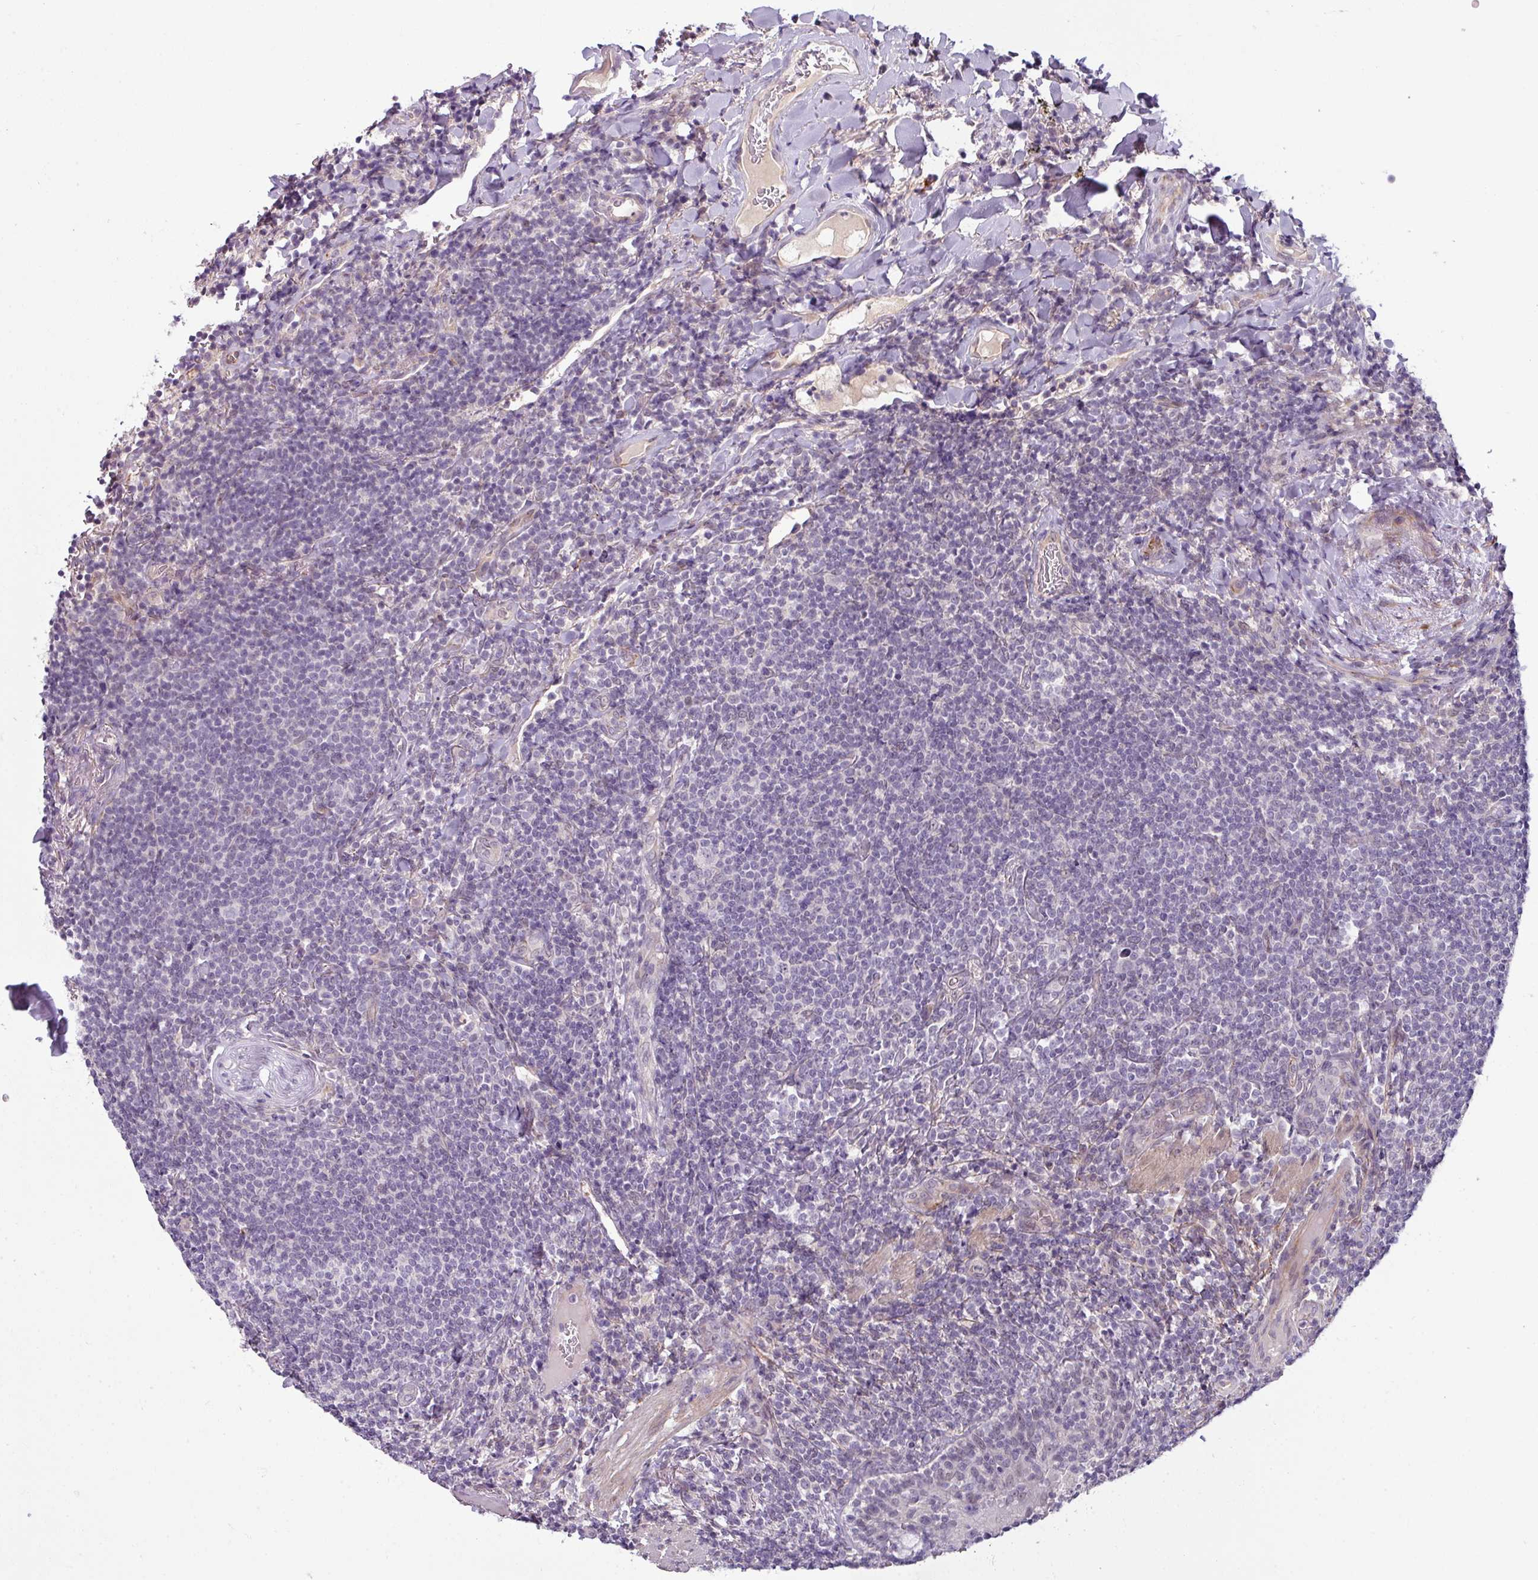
{"staining": {"intensity": "negative", "quantity": "none", "location": "none"}, "tissue": "lymphoma", "cell_type": "Tumor cells", "image_type": "cancer", "snomed": [{"axis": "morphology", "description": "Malignant lymphoma, non-Hodgkin's type, Low grade"}, {"axis": "topography", "description": "Lung"}], "caption": "DAB immunohistochemical staining of lymphoma demonstrates no significant staining in tumor cells. (DAB (3,3'-diaminobenzidine) immunohistochemistry, high magnification).", "gene": "UVSSA", "patient": {"sex": "female", "age": 71}}